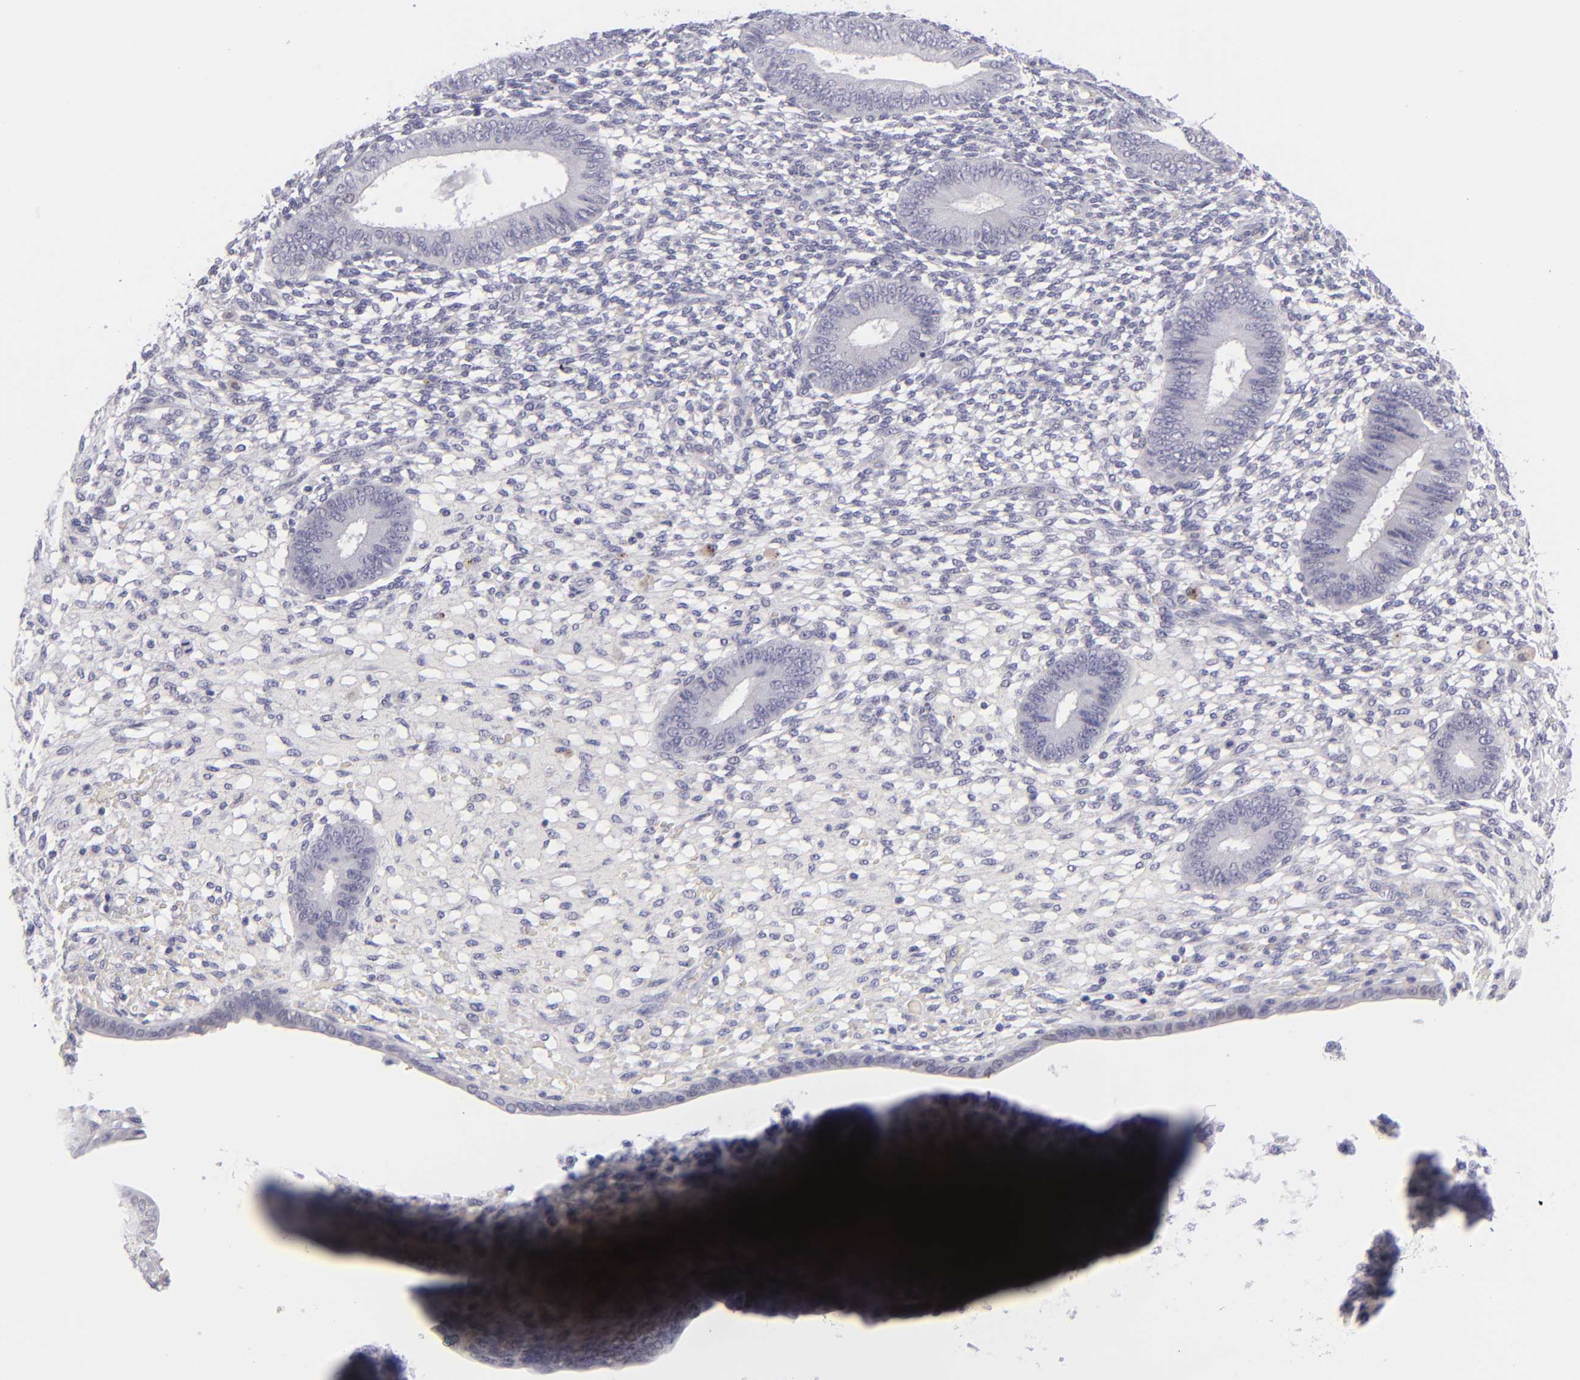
{"staining": {"intensity": "negative", "quantity": "none", "location": "none"}, "tissue": "endometrium", "cell_type": "Cells in endometrial stroma", "image_type": "normal", "snomed": [{"axis": "morphology", "description": "Normal tissue, NOS"}, {"axis": "topography", "description": "Endometrium"}], "caption": "Immunohistochemical staining of benign endometrium reveals no significant staining in cells in endometrial stroma.", "gene": "TNNC1", "patient": {"sex": "female", "age": 42}}